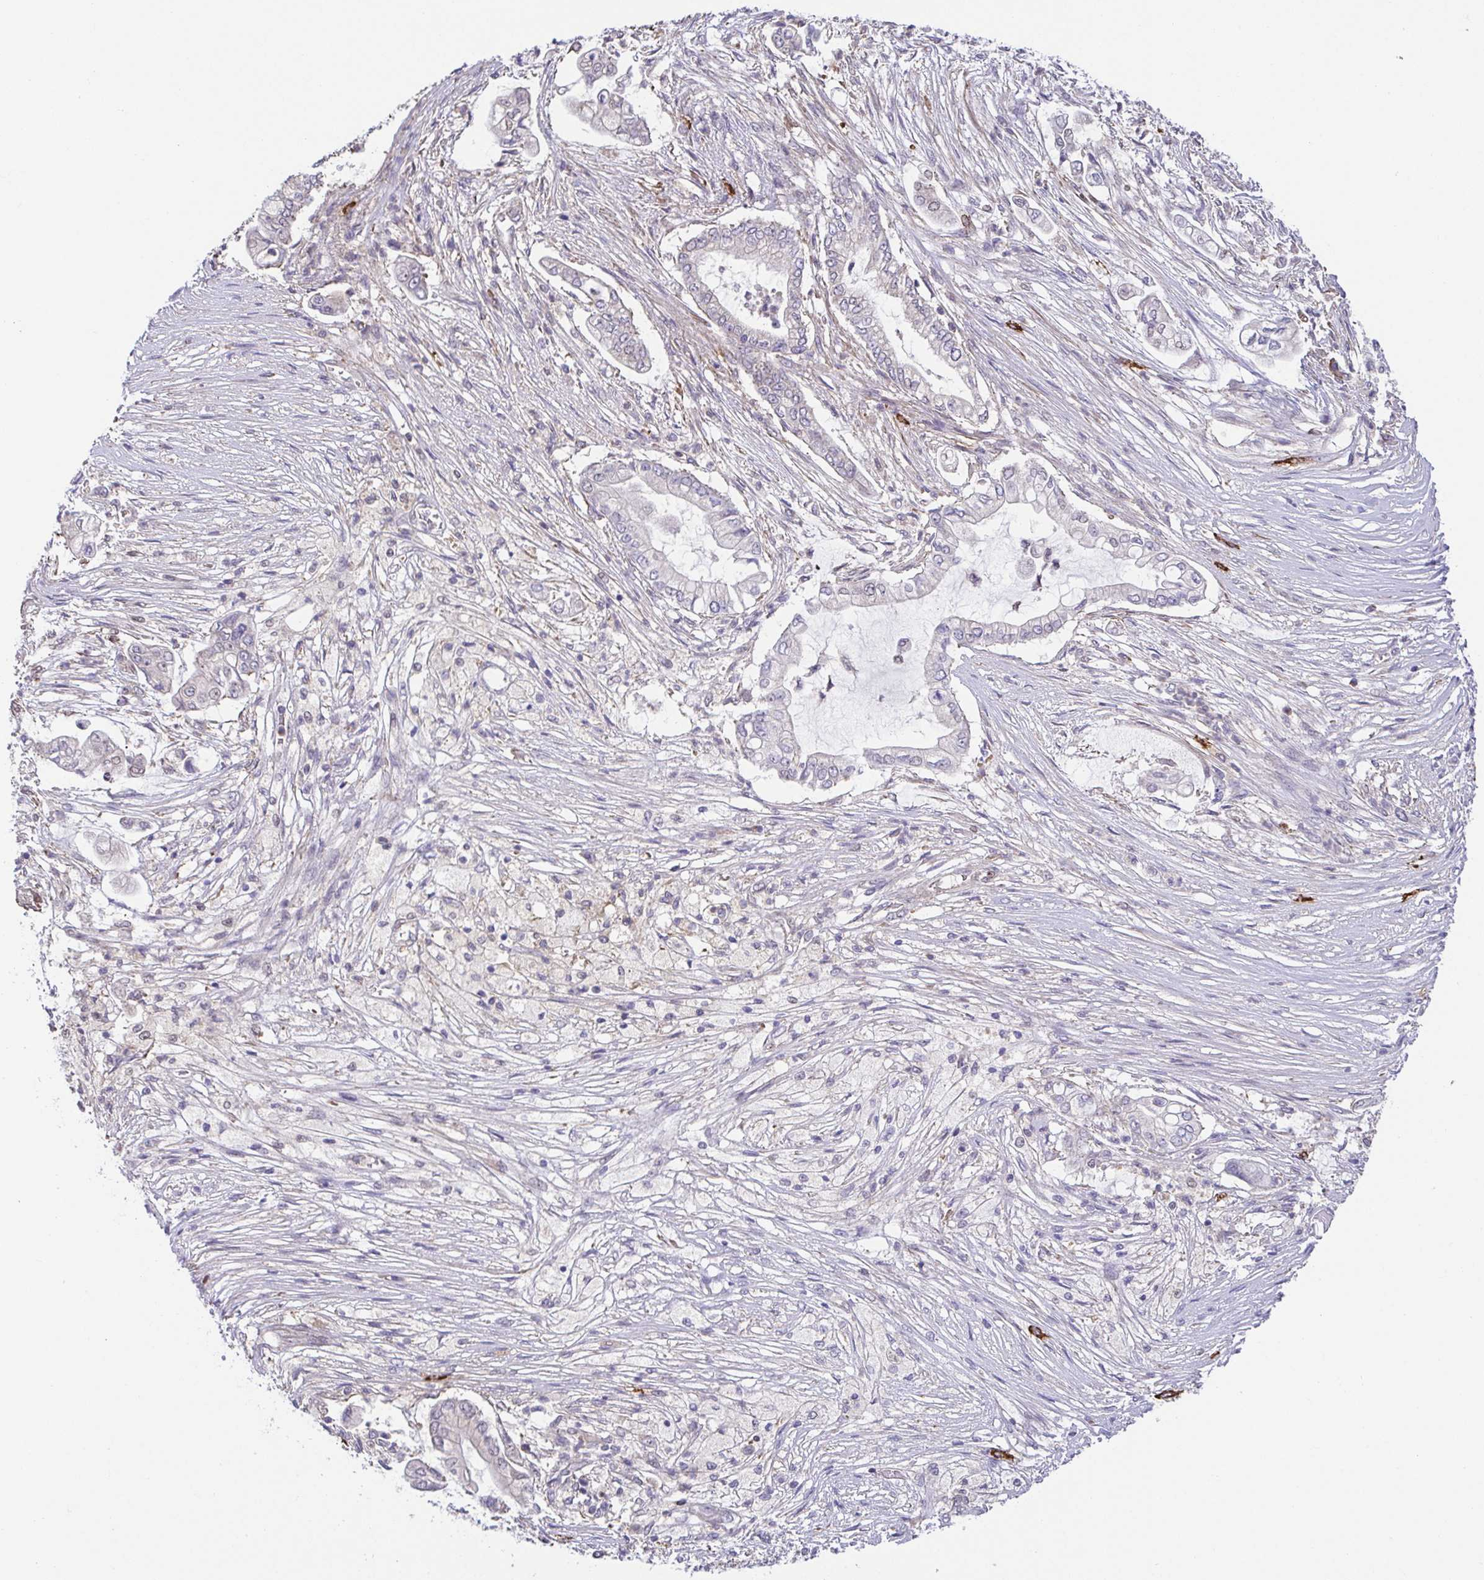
{"staining": {"intensity": "negative", "quantity": "none", "location": "none"}, "tissue": "pancreatic cancer", "cell_type": "Tumor cells", "image_type": "cancer", "snomed": [{"axis": "morphology", "description": "Adenocarcinoma, NOS"}, {"axis": "topography", "description": "Pancreas"}], "caption": "Human pancreatic cancer stained for a protein using IHC demonstrates no expression in tumor cells.", "gene": "PREPL", "patient": {"sex": "female", "age": 69}}